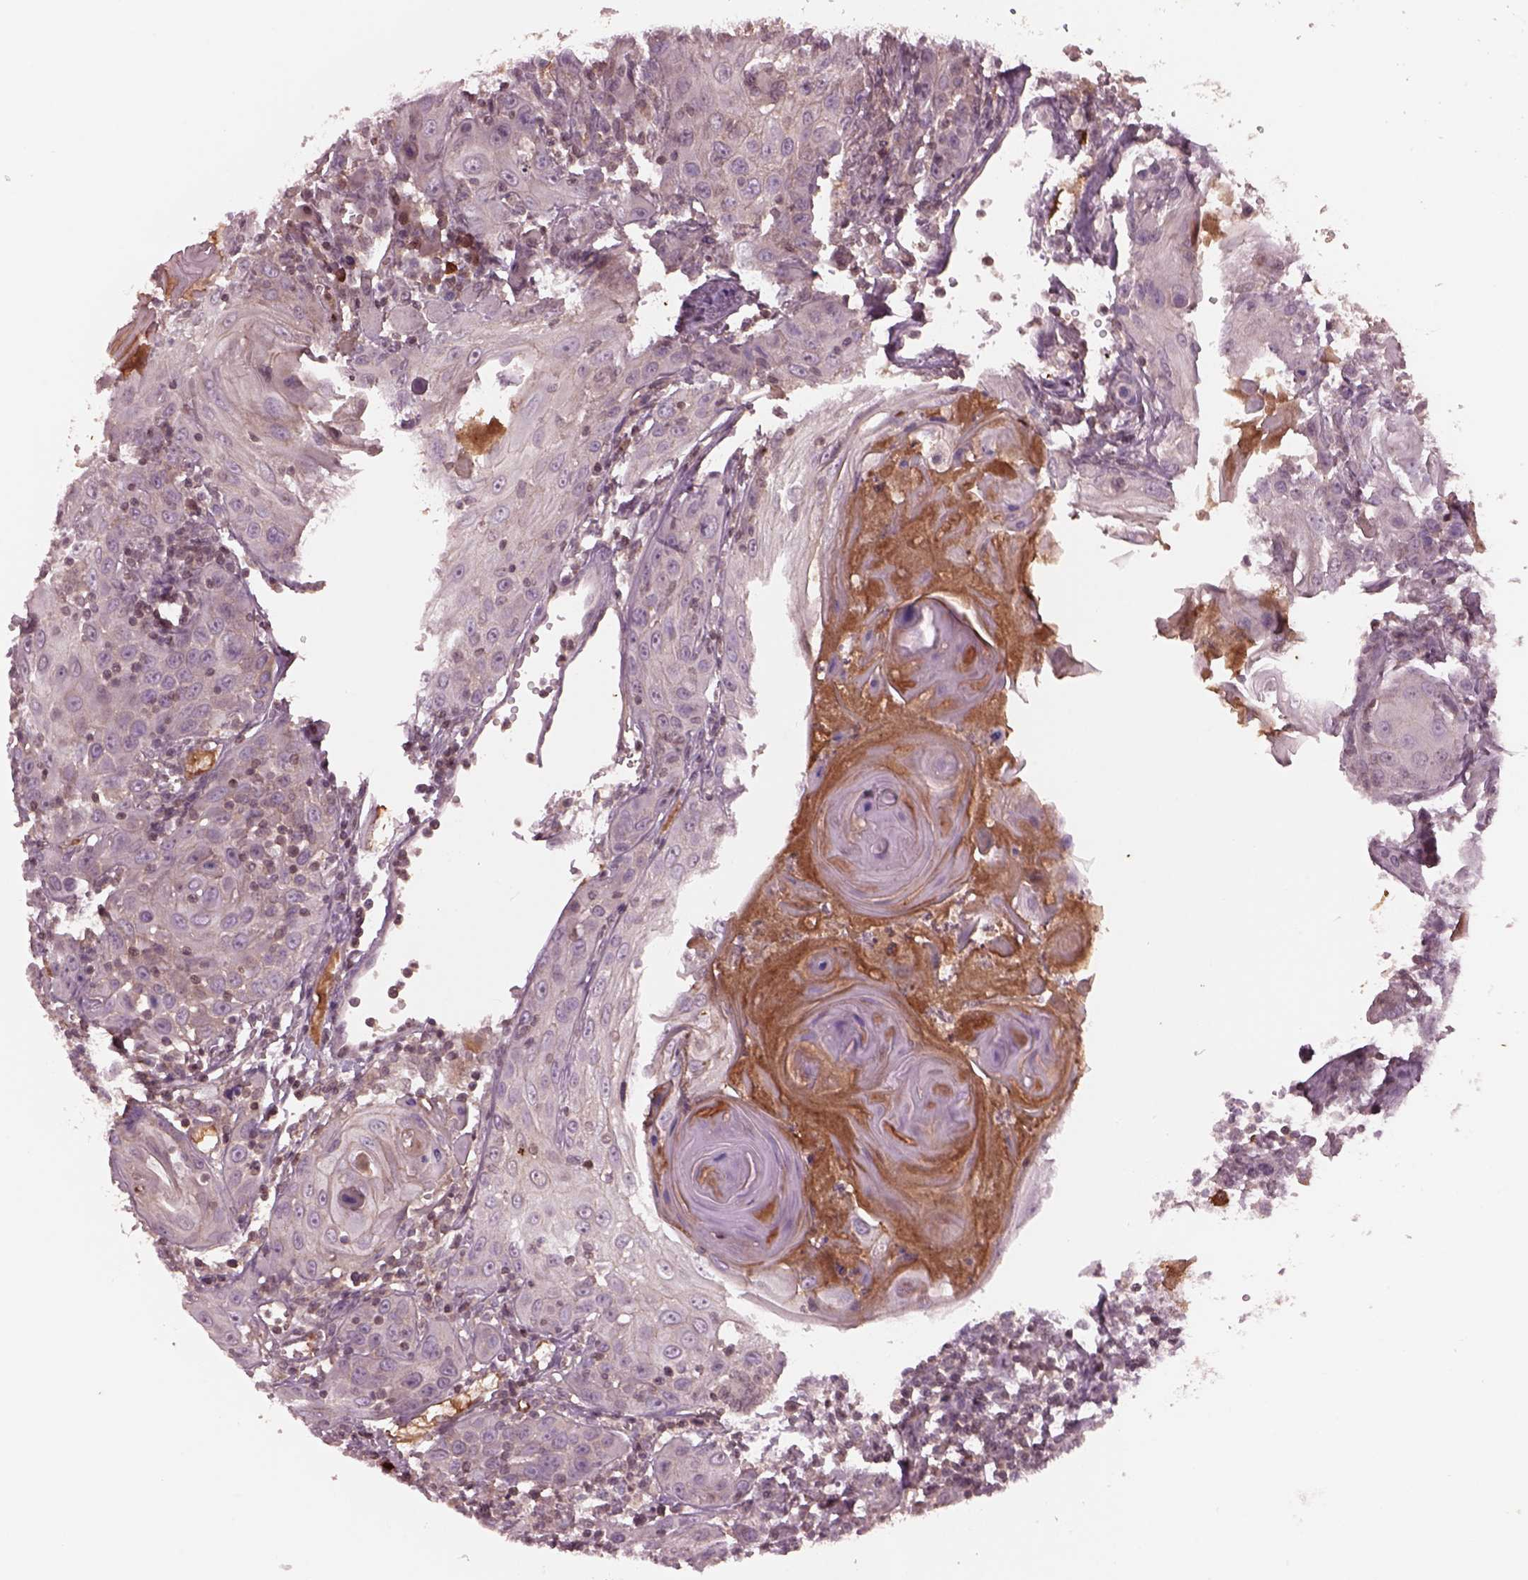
{"staining": {"intensity": "negative", "quantity": "none", "location": "none"}, "tissue": "head and neck cancer", "cell_type": "Tumor cells", "image_type": "cancer", "snomed": [{"axis": "morphology", "description": "Squamous cell carcinoma, NOS"}, {"axis": "topography", "description": "Head-Neck"}], "caption": "A high-resolution micrograph shows immunohistochemistry (IHC) staining of squamous cell carcinoma (head and neck), which demonstrates no significant expression in tumor cells.", "gene": "PTX4", "patient": {"sex": "female", "age": 80}}